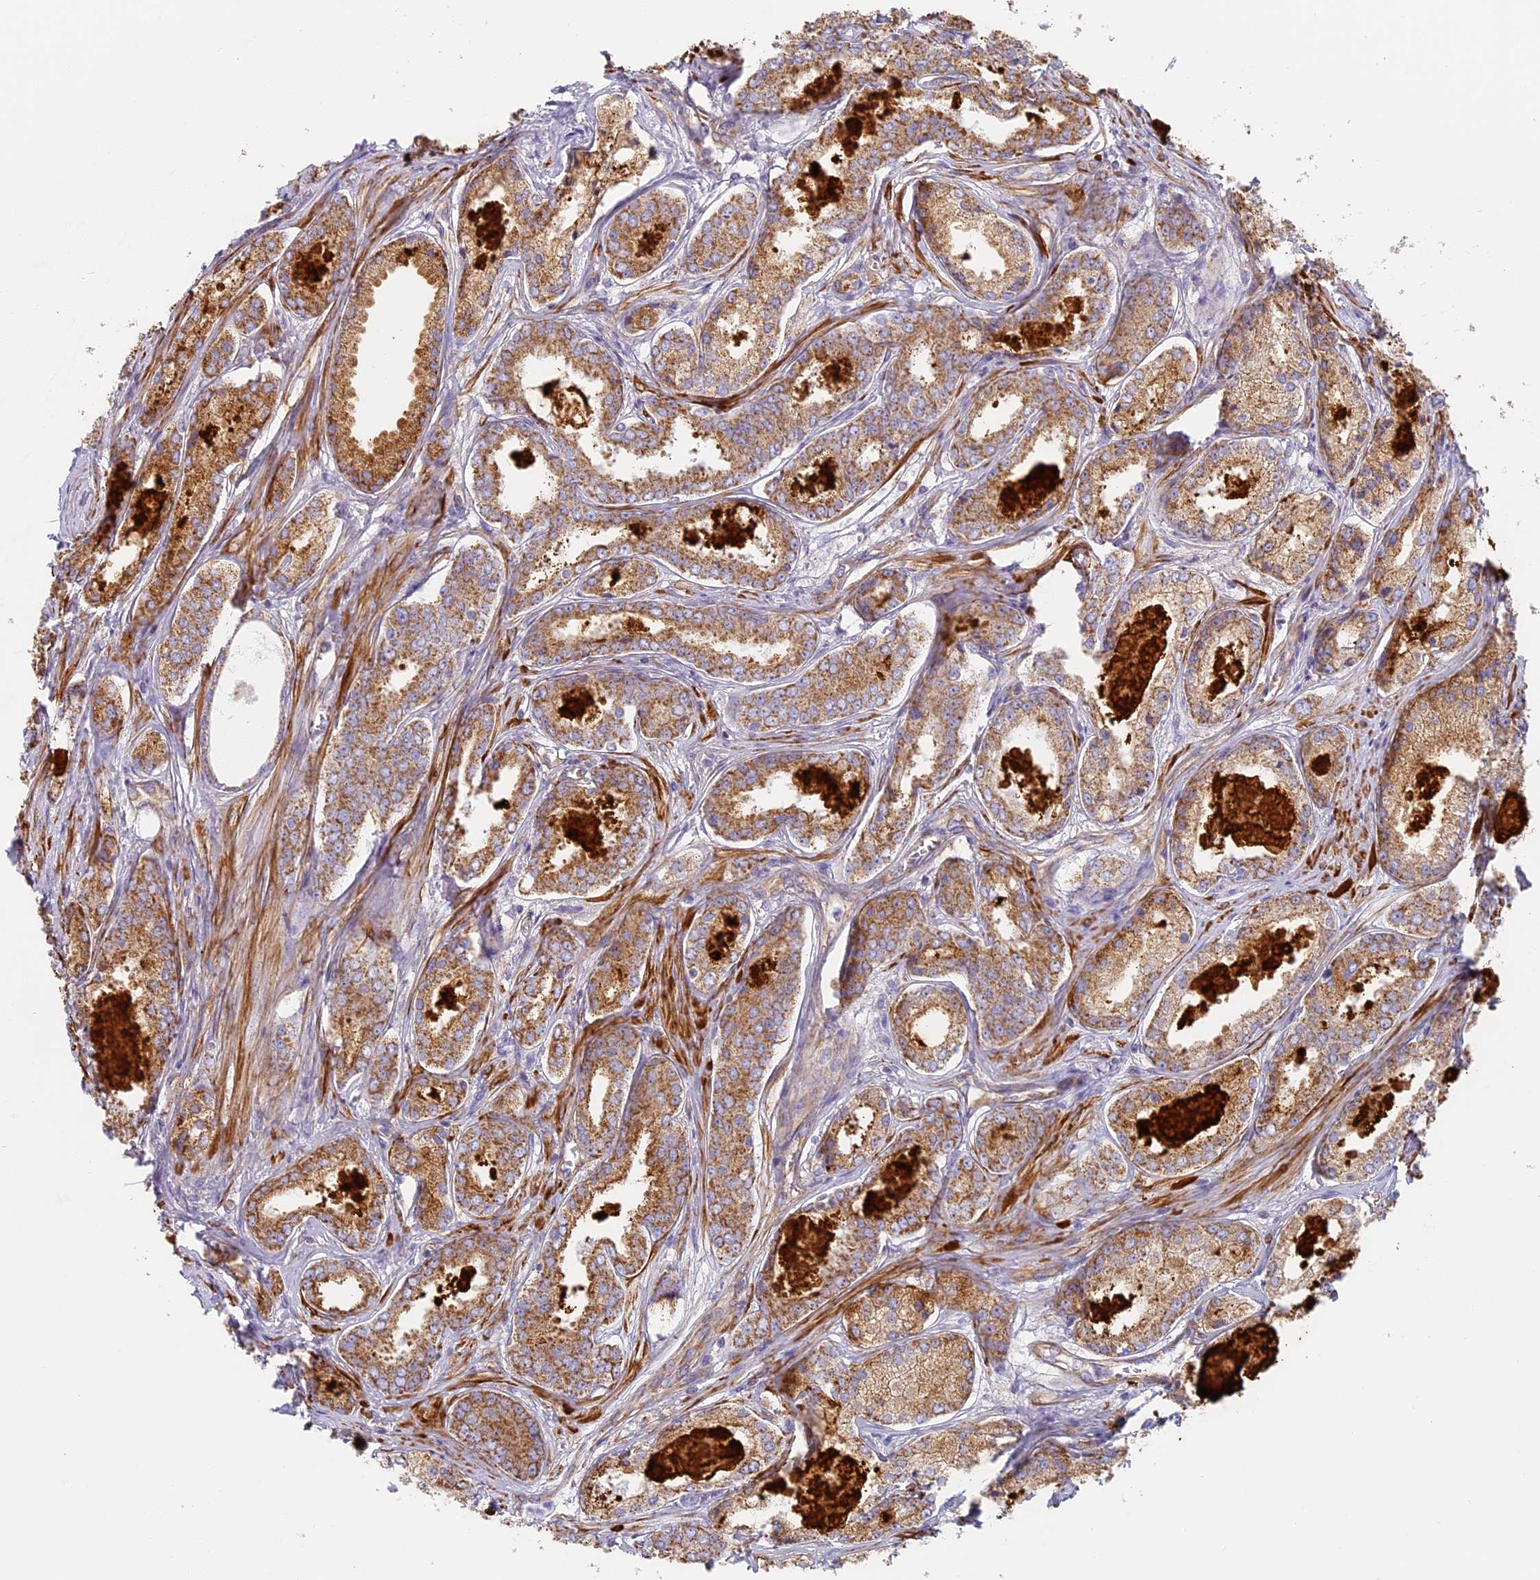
{"staining": {"intensity": "moderate", "quantity": ">75%", "location": "cytoplasmic/membranous"}, "tissue": "prostate cancer", "cell_type": "Tumor cells", "image_type": "cancer", "snomed": [{"axis": "morphology", "description": "Adenocarcinoma, Low grade"}, {"axis": "topography", "description": "Prostate"}], "caption": "A photomicrograph of prostate cancer stained for a protein reveals moderate cytoplasmic/membranous brown staining in tumor cells.", "gene": "DDA1", "patient": {"sex": "male", "age": 68}}